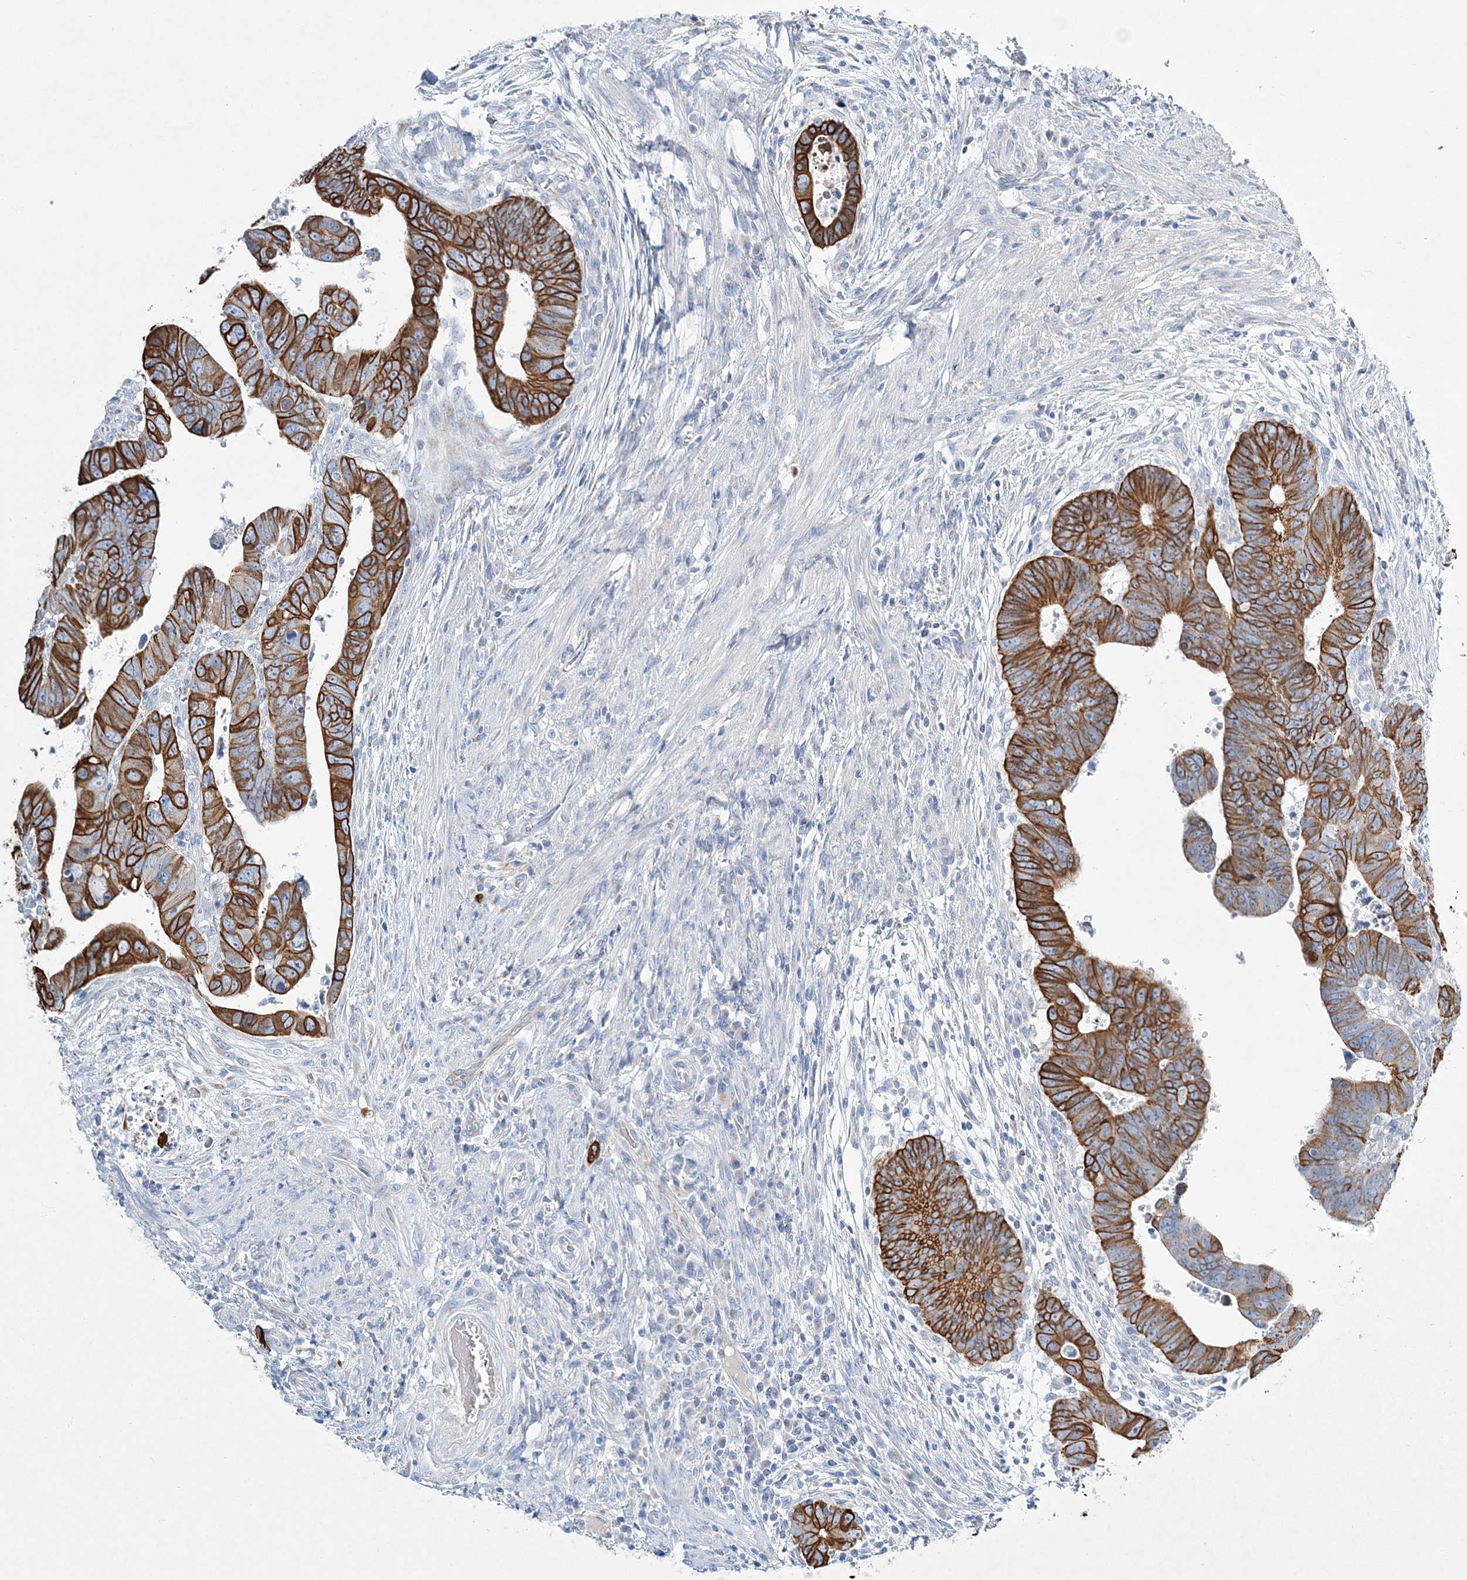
{"staining": {"intensity": "strong", "quantity": ">75%", "location": "cytoplasmic/membranous"}, "tissue": "colorectal cancer", "cell_type": "Tumor cells", "image_type": "cancer", "snomed": [{"axis": "morphology", "description": "Normal tissue, NOS"}, {"axis": "morphology", "description": "Adenocarcinoma, NOS"}, {"axis": "topography", "description": "Rectum"}], "caption": "Tumor cells reveal high levels of strong cytoplasmic/membranous positivity in about >75% of cells in human adenocarcinoma (colorectal).", "gene": "ADGRL1", "patient": {"sex": "female", "age": 65}}